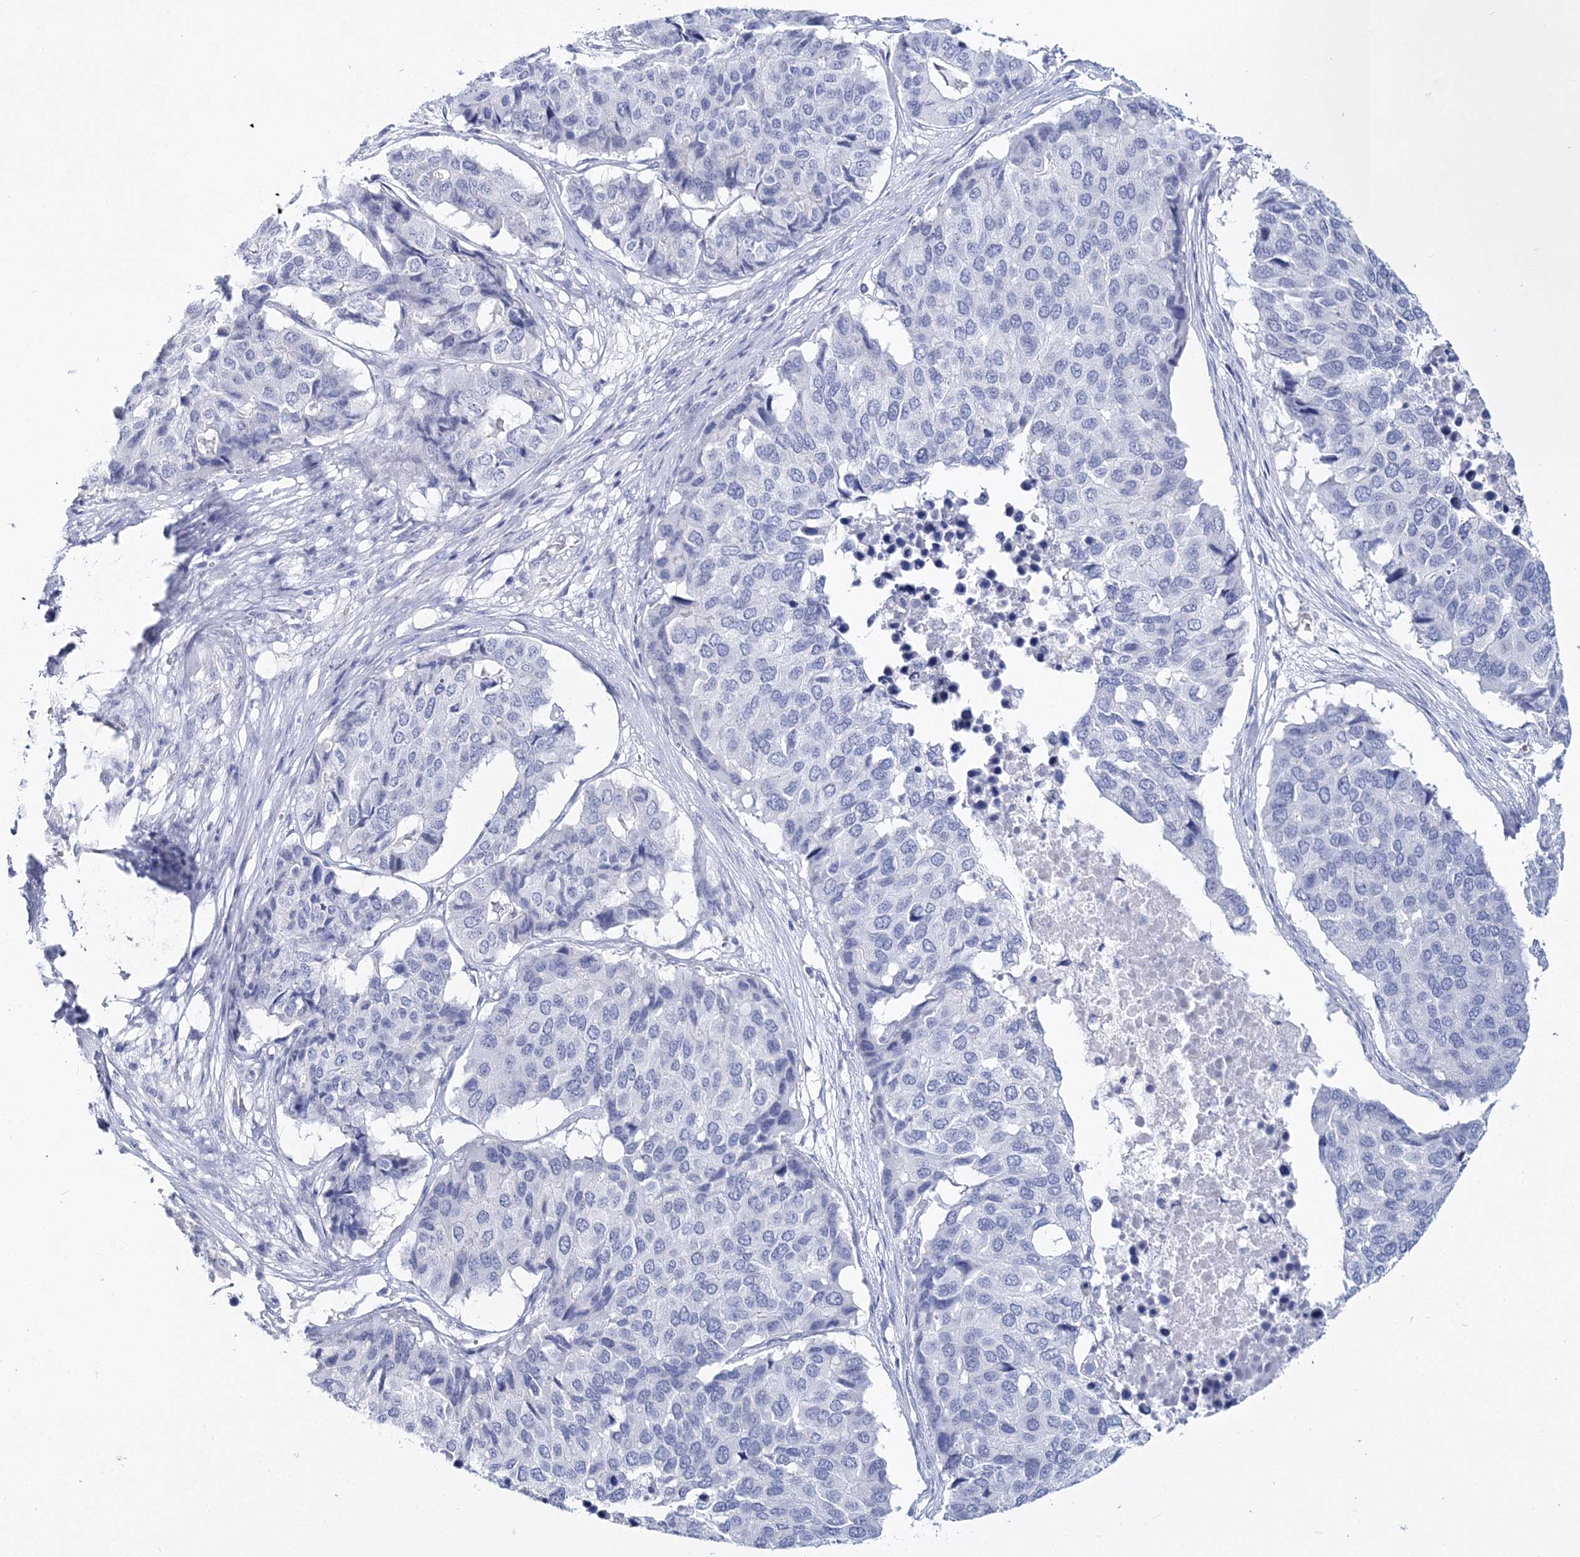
{"staining": {"intensity": "negative", "quantity": "none", "location": "none"}, "tissue": "pancreatic cancer", "cell_type": "Tumor cells", "image_type": "cancer", "snomed": [{"axis": "morphology", "description": "Adenocarcinoma, NOS"}, {"axis": "topography", "description": "Pancreas"}], "caption": "This micrograph is of pancreatic adenocarcinoma stained with immunohistochemistry to label a protein in brown with the nuclei are counter-stained blue. There is no positivity in tumor cells.", "gene": "MYOZ2", "patient": {"sex": "male", "age": 50}}